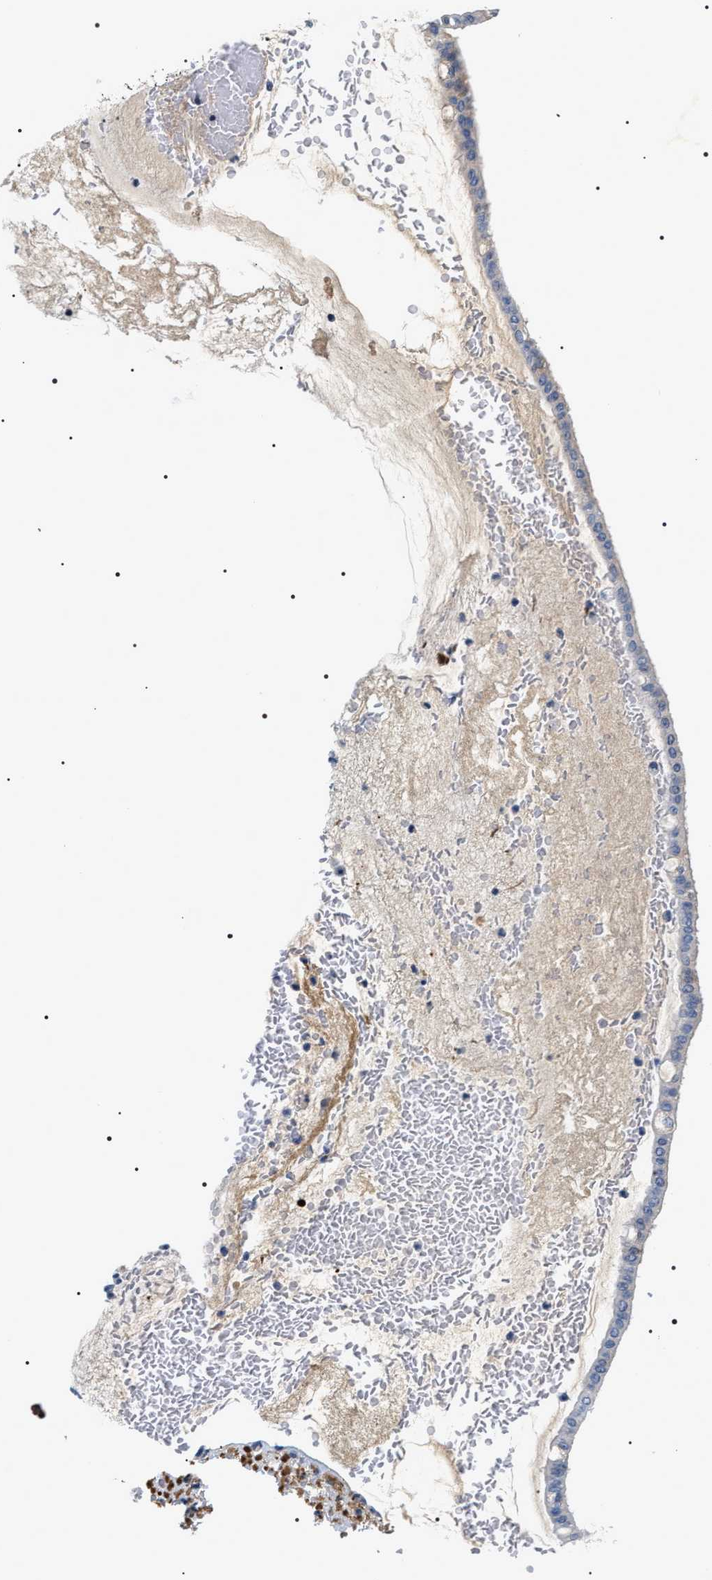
{"staining": {"intensity": "negative", "quantity": "none", "location": "none"}, "tissue": "ovarian cancer", "cell_type": "Tumor cells", "image_type": "cancer", "snomed": [{"axis": "morphology", "description": "Cystadenocarcinoma, mucinous, NOS"}, {"axis": "topography", "description": "Ovary"}], "caption": "High power microscopy histopathology image of an immunohistochemistry (IHC) histopathology image of ovarian mucinous cystadenocarcinoma, revealing no significant expression in tumor cells. (DAB immunohistochemistry (IHC) with hematoxylin counter stain).", "gene": "BAG2", "patient": {"sex": "female", "age": 73}}